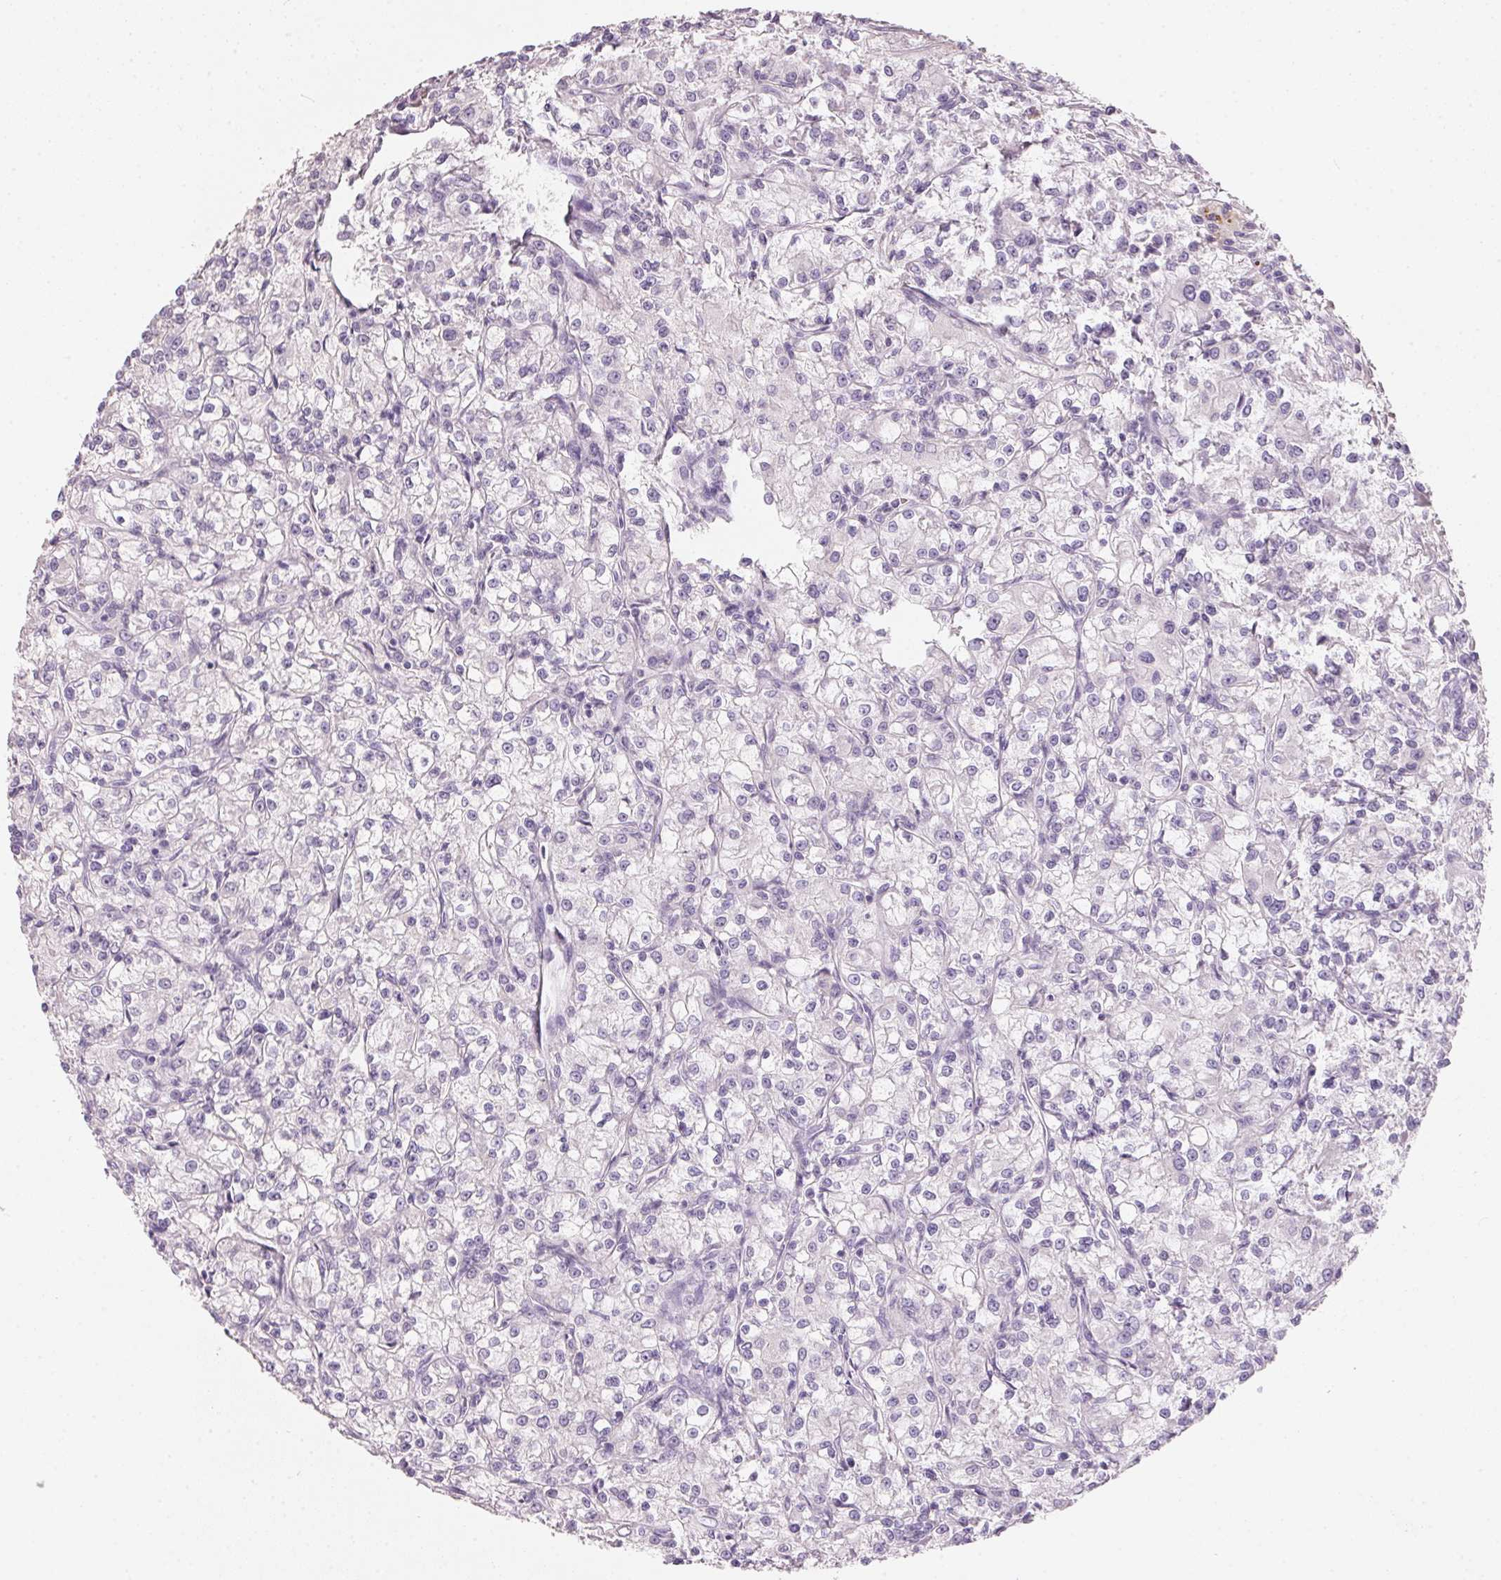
{"staining": {"intensity": "negative", "quantity": "none", "location": "none"}, "tissue": "renal cancer", "cell_type": "Tumor cells", "image_type": "cancer", "snomed": [{"axis": "morphology", "description": "Adenocarcinoma, NOS"}, {"axis": "topography", "description": "Kidney"}], "caption": "A photomicrograph of human renal cancer (adenocarcinoma) is negative for staining in tumor cells. Nuclei are stained in blue.", "gene": "HSD17B1", "patient": {"sex": "female", "age": 59}}